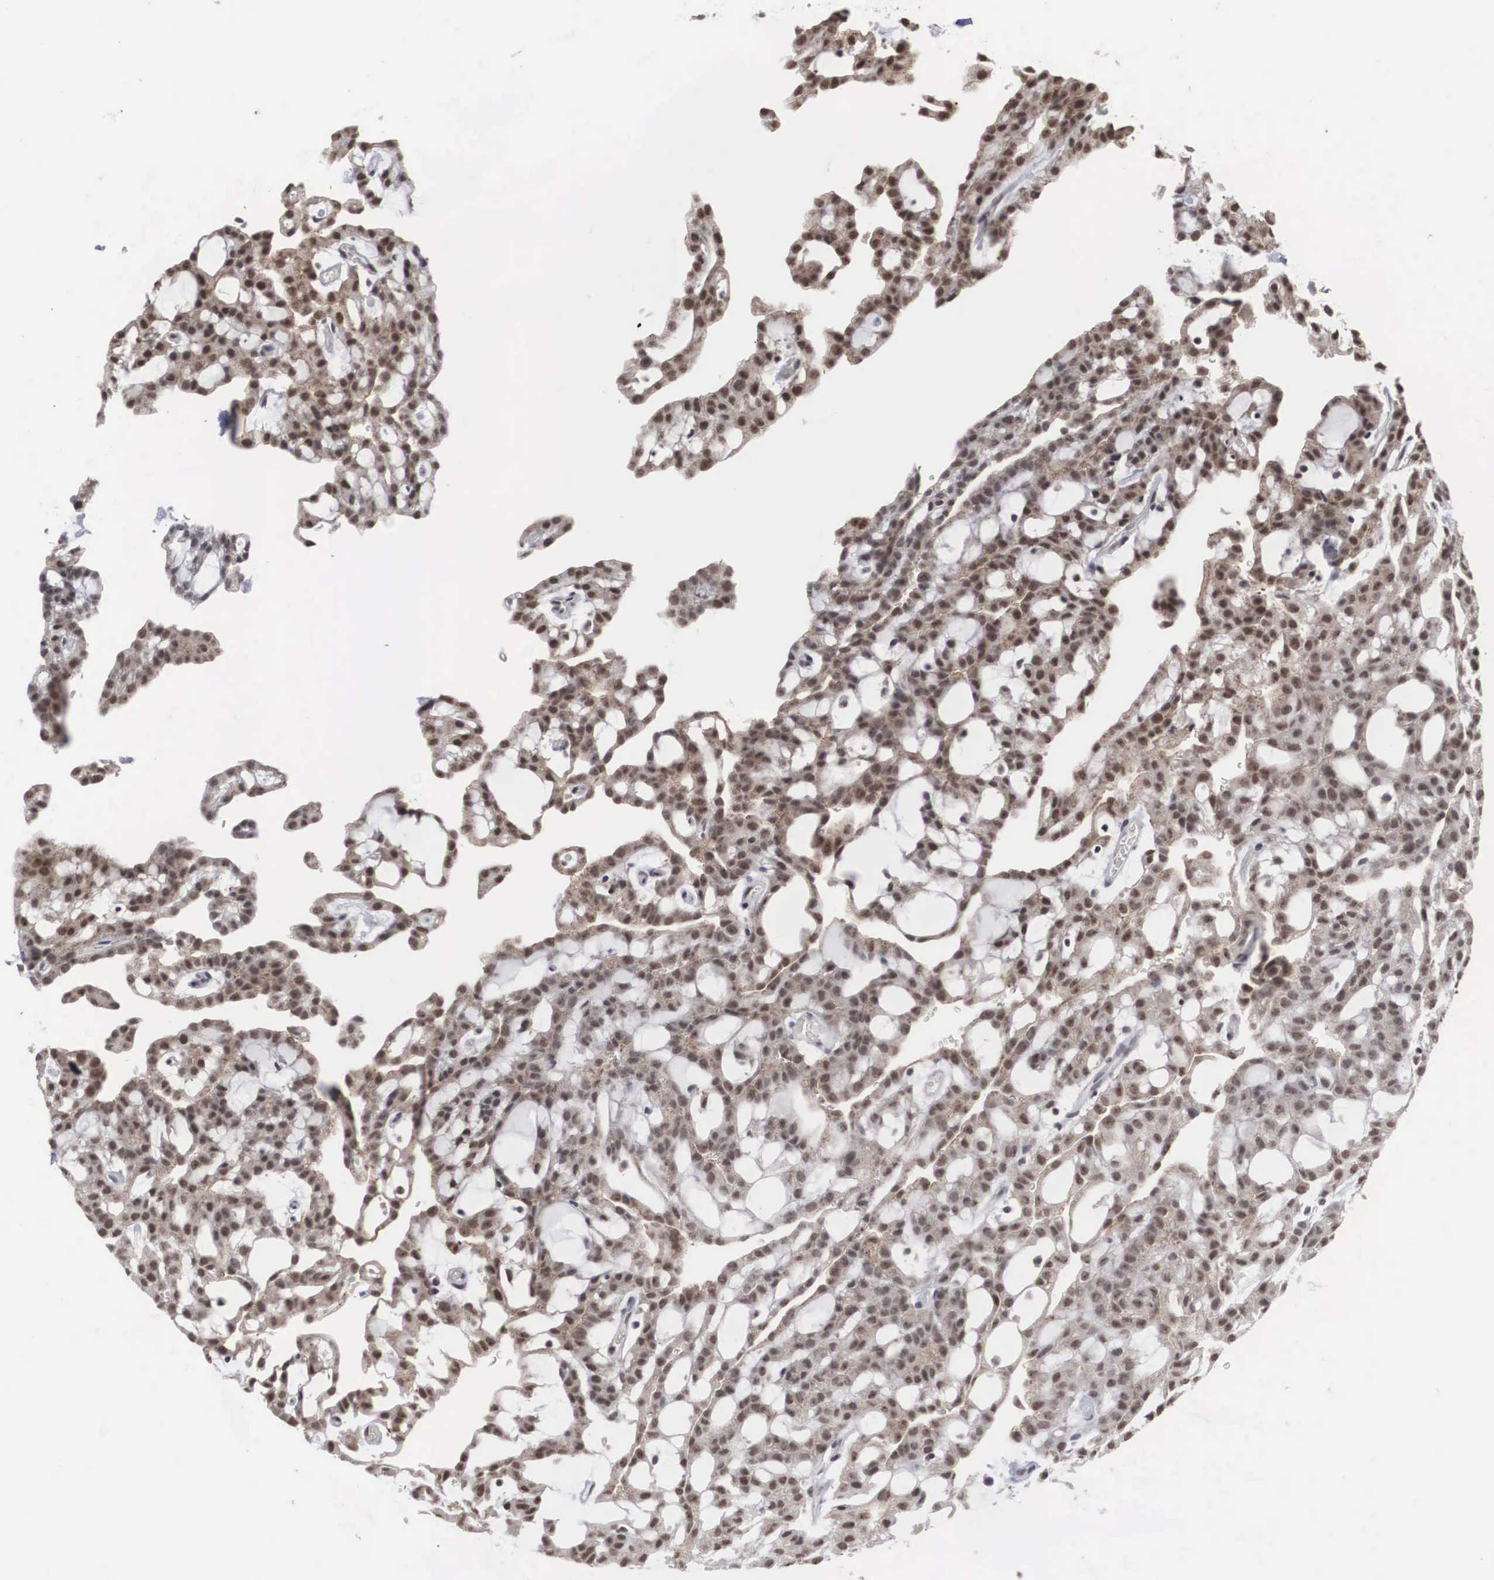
{"staining": {"intensity": "weak", "quantity": "25%-75%", "location": "nuclear"}, "tissue": "renal cancer", "cell_type": "Tumor cells", "image_type": "cancer", "snomed": [{"axis": "morphology", "description": "Adenocarcinoma, NOS"}, {"axis": "topography", "description": "Kidney"}], "caption": "The histopathology image demonstrates staining of renal adenocarcinoma, revealing weak nuclear protein positivity (brown color) within tumor cells.", "gene": "AUTS2", "patient": {"sex": "male", "age": 63}}